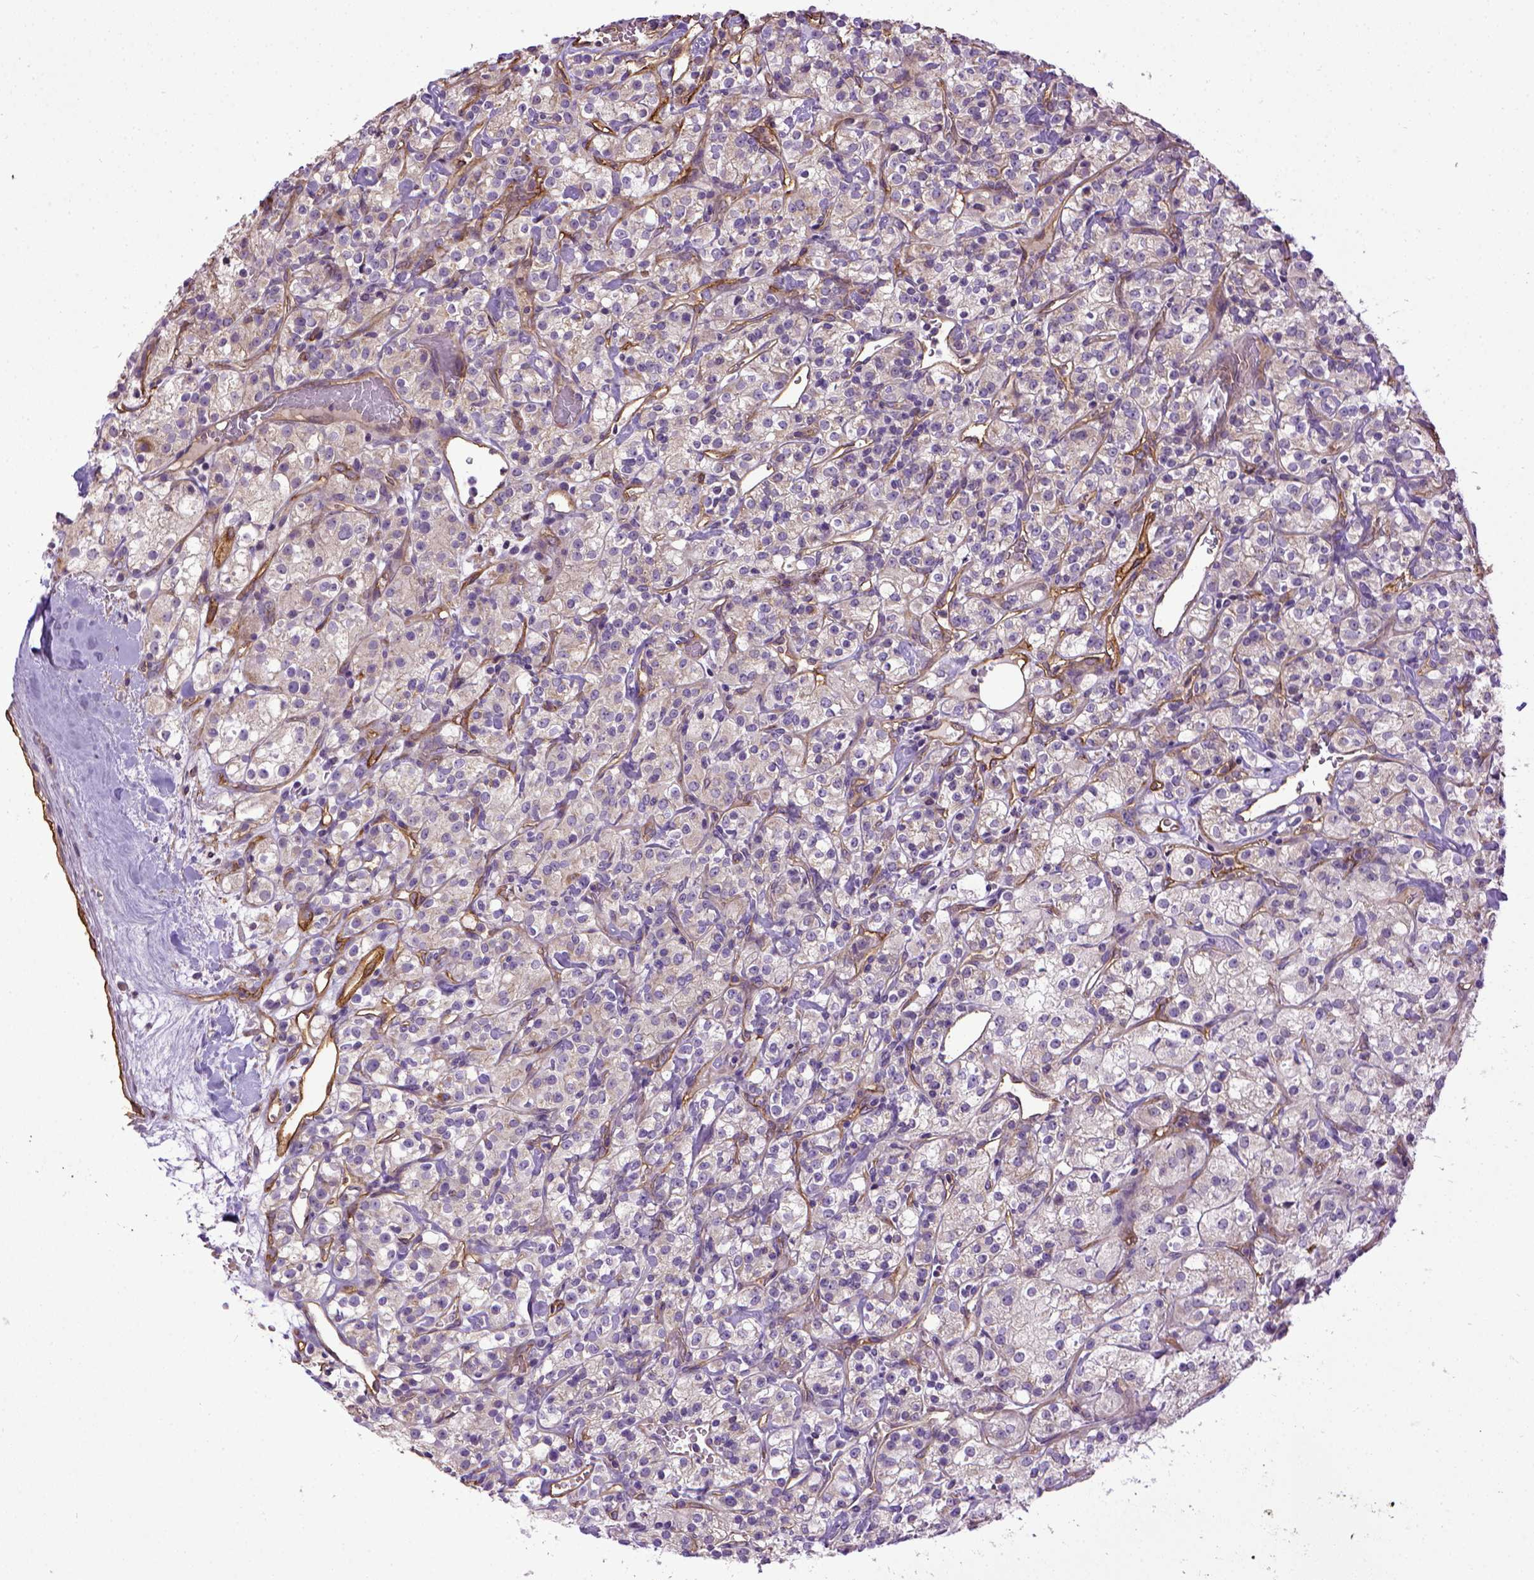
{"staining": {"intensity": "weak", "quantity": "<25%", "location": "cytoplasmic/membranous"}, "tissue": "renal cancer", "cell_type": "Tumor cells", "image_type": "cancer", "snomed": [{"axis": "morphology", "description": "Adenocarcinoma, NOS"}, {"axis": "topography", "description": "Kidney"}], "caption": "IHC photomicrograph of renal adenocarcinoma stained for a protein (brown), which demonstrates no staining in tumor cells.", "gene": "ENG", "patient": {"sex": "male", "age": 77}}